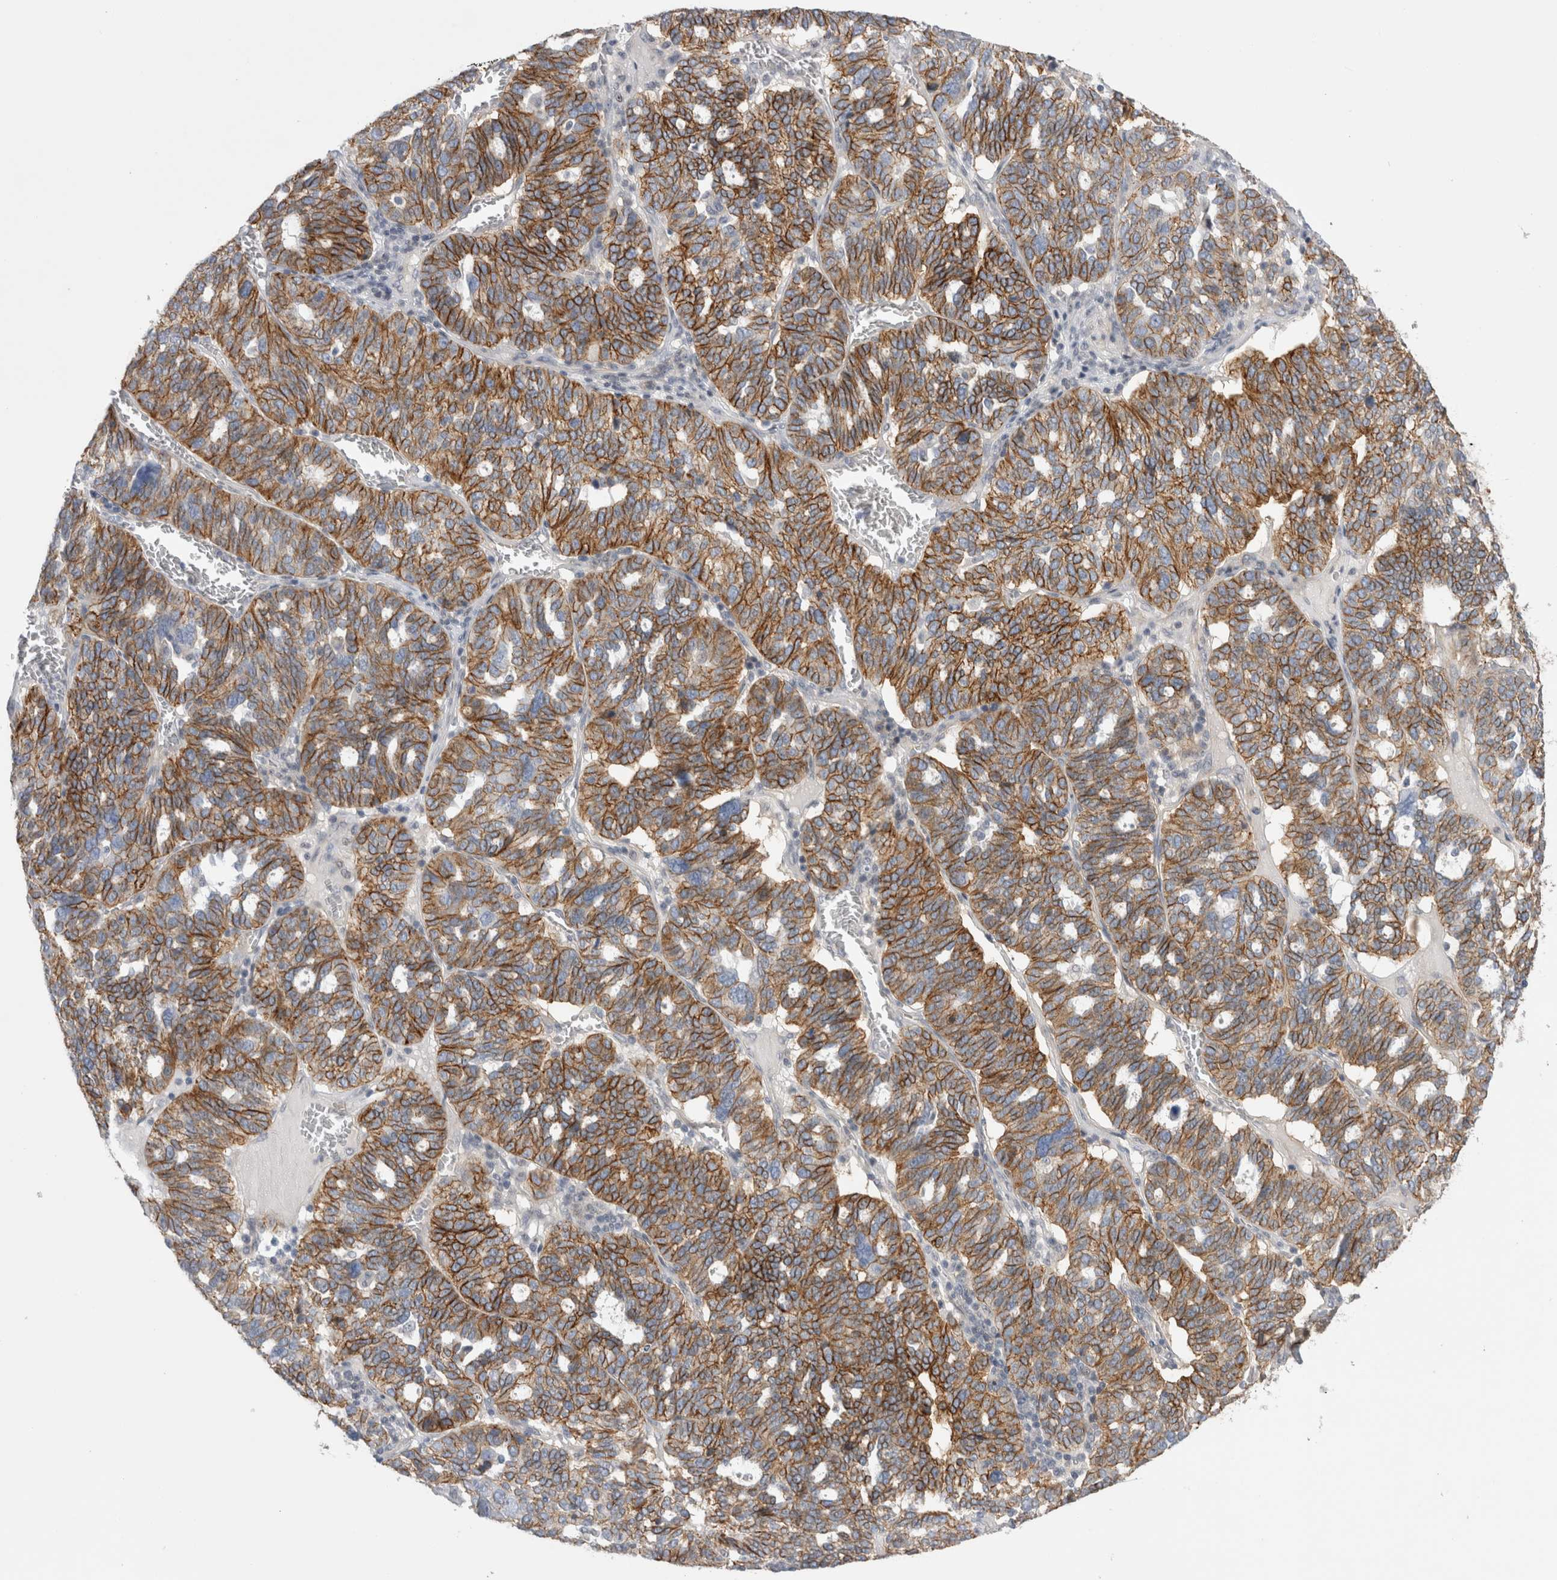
{"staining": {"intensity": "moderate", "quantity": ">75%", "location": "cytoplasmic/membranous"}, "tissue": "ovarian cancer", "cell_type": "Tumor cells", "image_type": "cancer", "snomed": [{"axis": "morphology", "description": "Cystadenocarcinoma, serous, NOS"}, {"axis": "topography", "description": "Ovary"}], "caption": "Immunohistochemical staining of ovarian cancer (serous cystadenocarcinoma) exhibits moderate cytoplasmic/membranous protein expression in about >75% of tumor cells.", "gene": "VANGL1", "patient": {"sex": "female", "age": 59}}